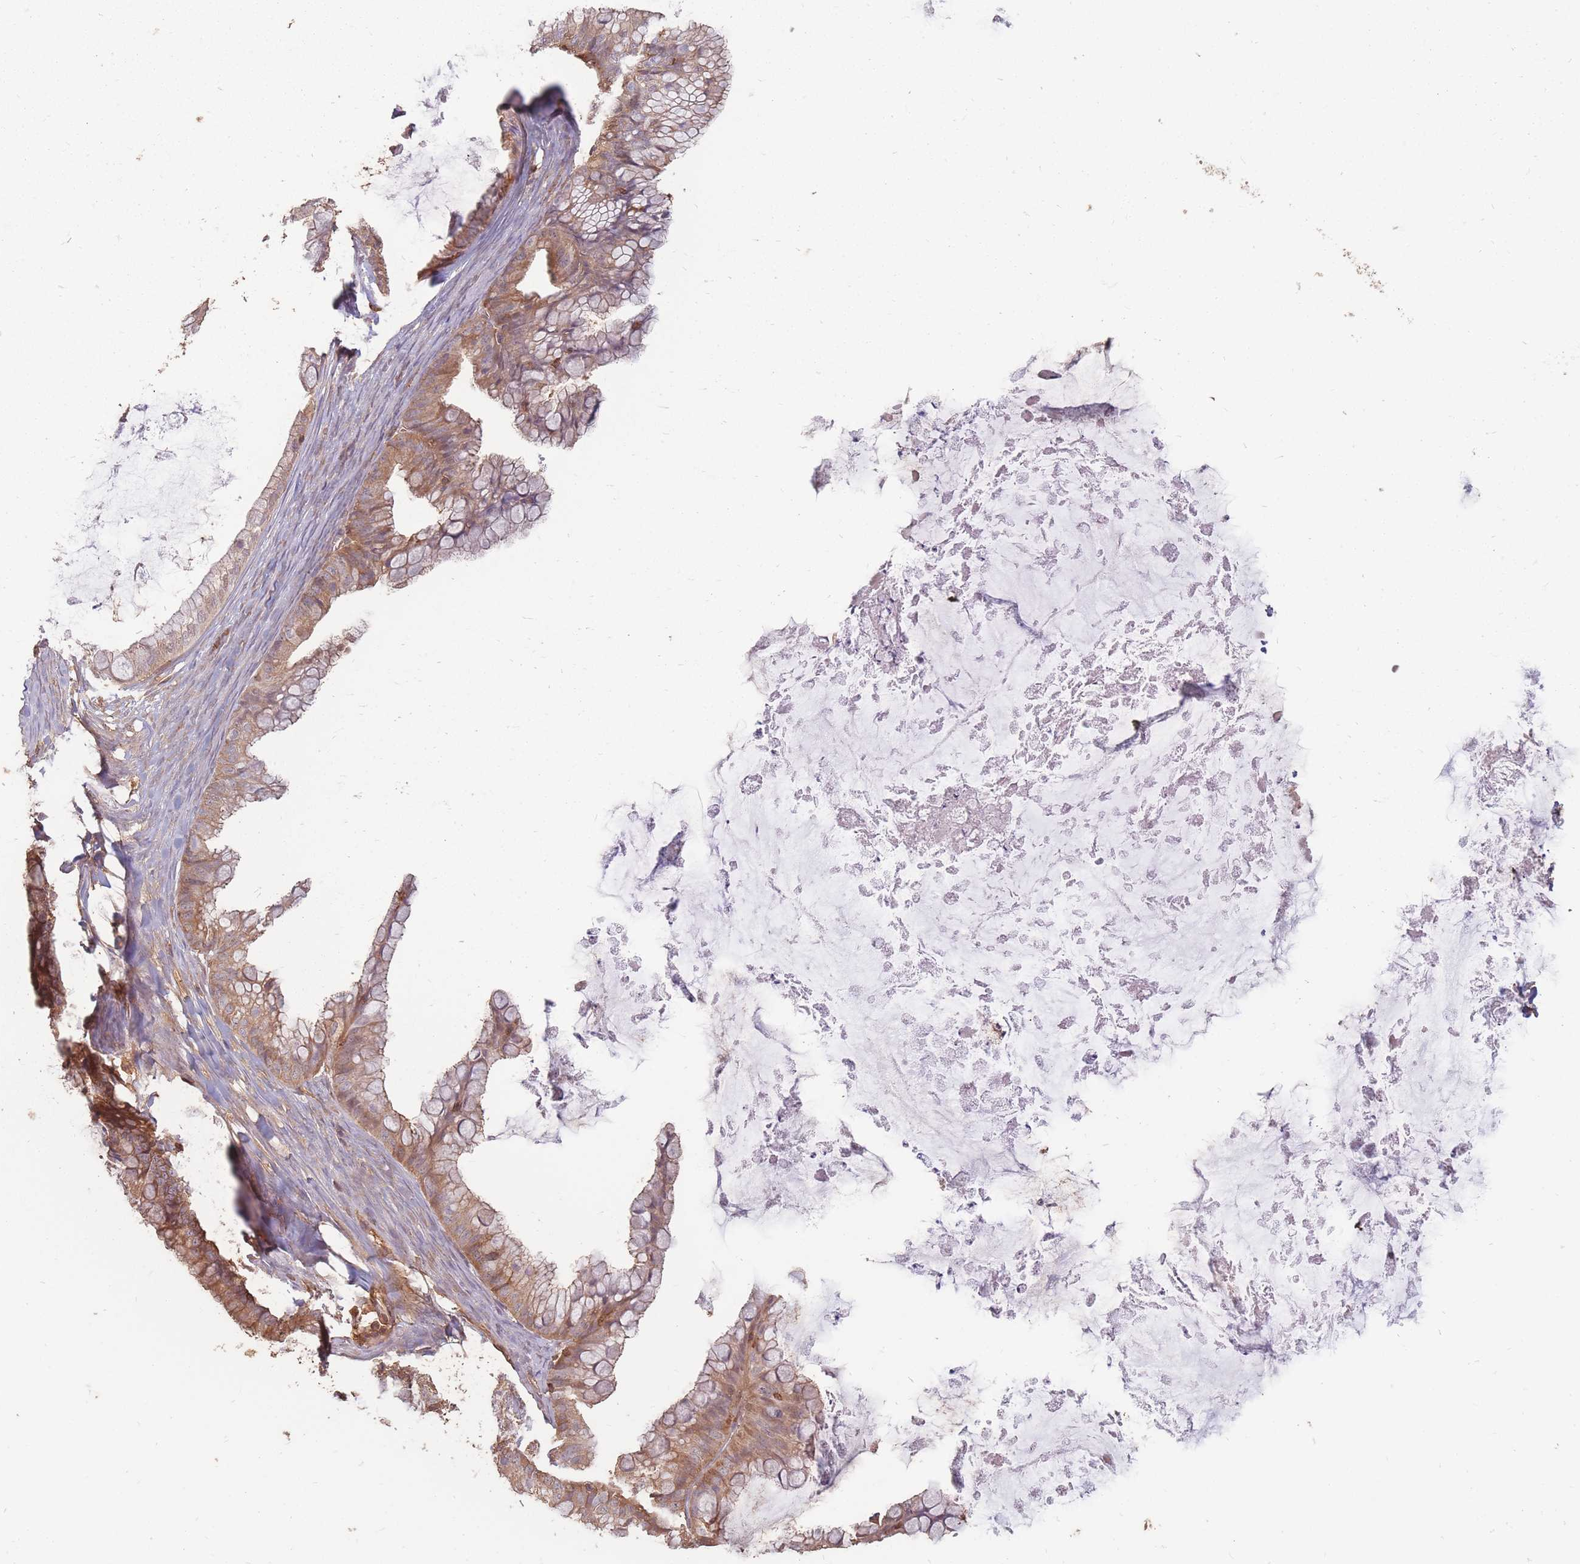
{"staining": {"intensity": "moderate", "quantity": ">75%", "location": "cytoplasmic/membranous"}, "tissue": "ovarian cancer", "cell_type": "Tumor cells", "image_type": "cancer", "snomed": [{"axis": "morphology", "description": "Cystadenocarcinoma, mucinous, NOS"}, {"axis": "topography", "description": "Ovary"}], "caption": "This is a histology image of immunohistochemistry (IHC) staining of mucinous cystadenocarcinoma (ovarian), which shows moderate positivity in the cytoplasmic/membranous of tumor cells.", "gene": "PLS3", "patient": {"sex": "female", "age": 35}}